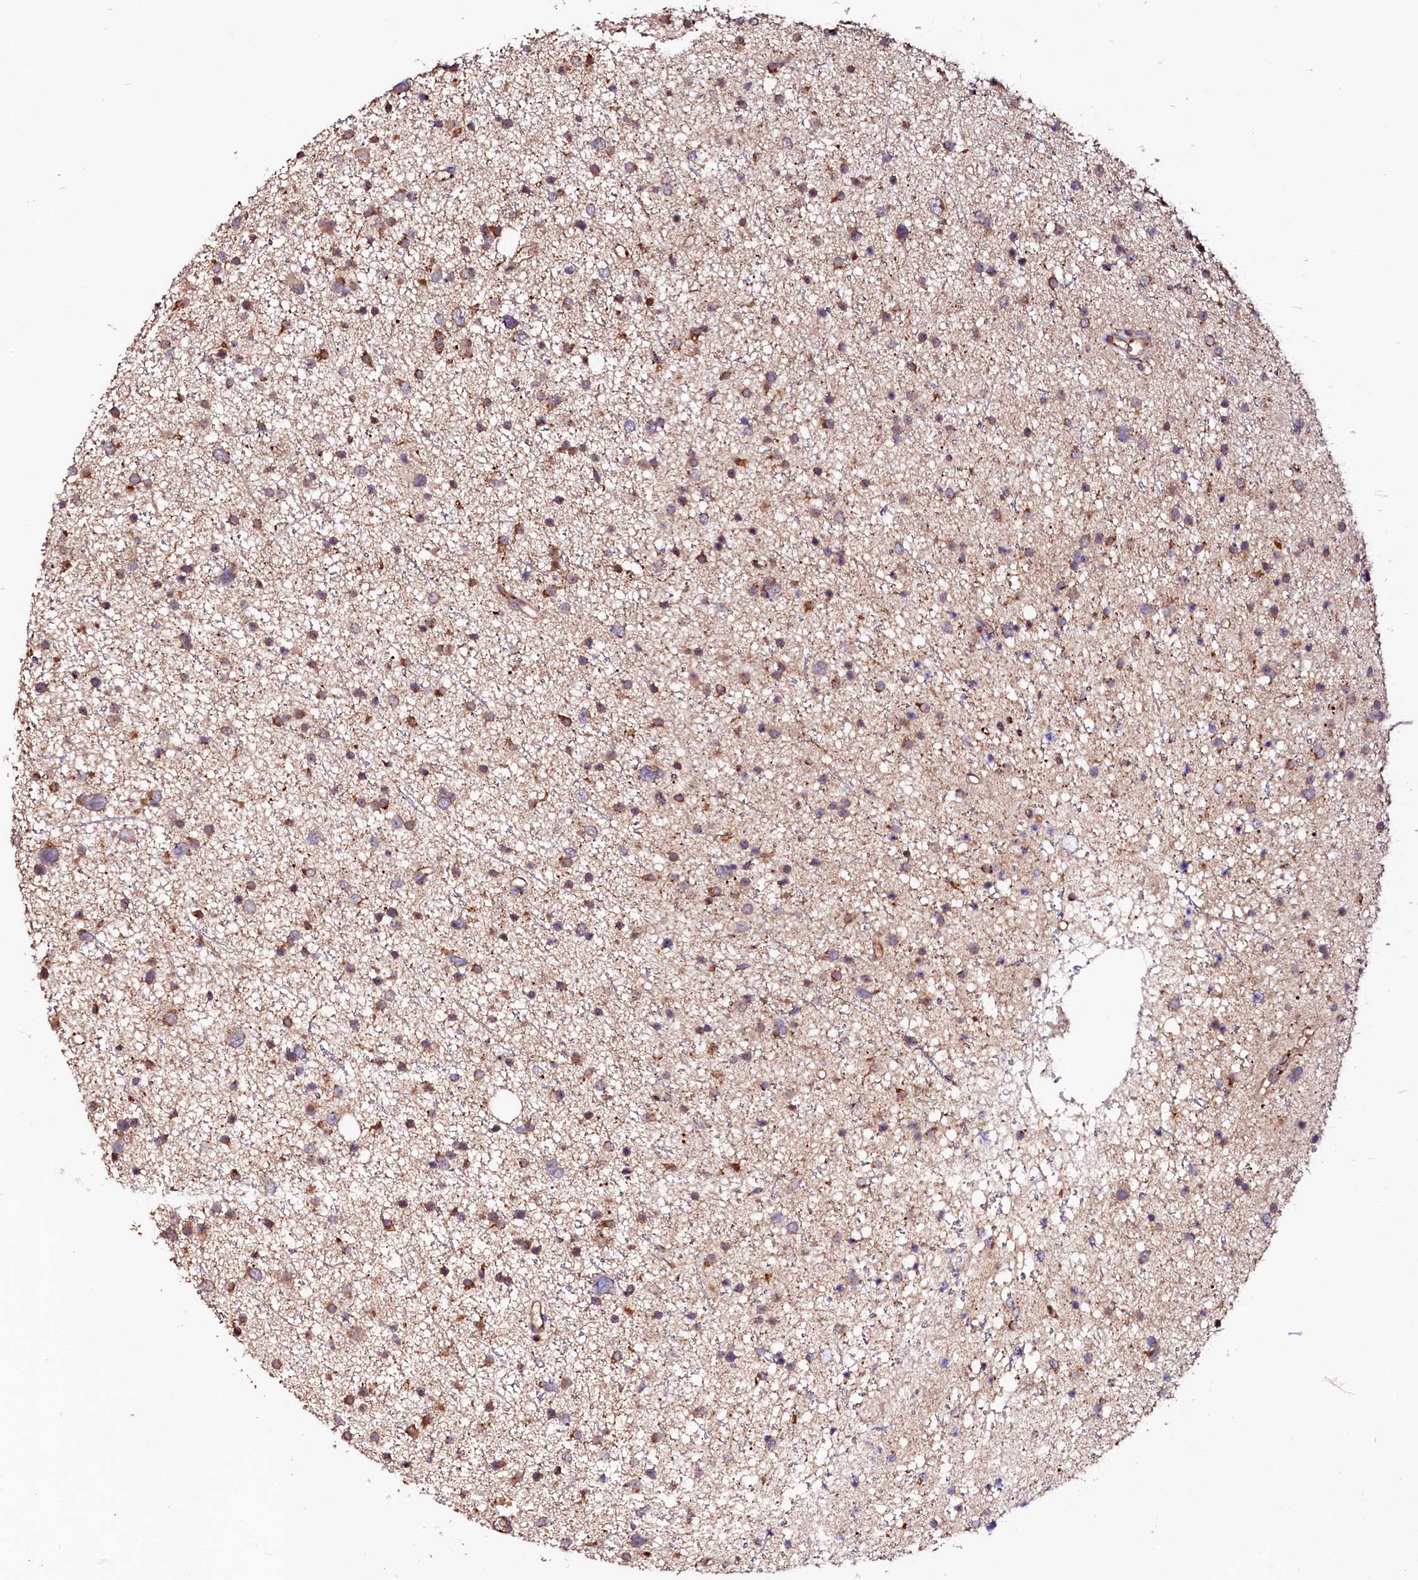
{"staining": {"intensity": "moderate", "quantity": "<25%", "location": "cytoplasmic/membranous"}, "tissue": "glioma", "cell_type": "Tumor cells", "image_type": "cancer", "snomed": [{"axis": "morphology", "description": "Glioma, malignant, Low grade"}, {"axis": "topography", "description": "Cerebral cortex"}], "caption": "Human malignant glioma (low-grade) stained for a protein (brown) exhibits moderate cytoplasmic/membranous positive positivity in about <25% of tumor cells.", "gene": "ST3GAL1", "patient": {"sex": "female", "age": 39}}